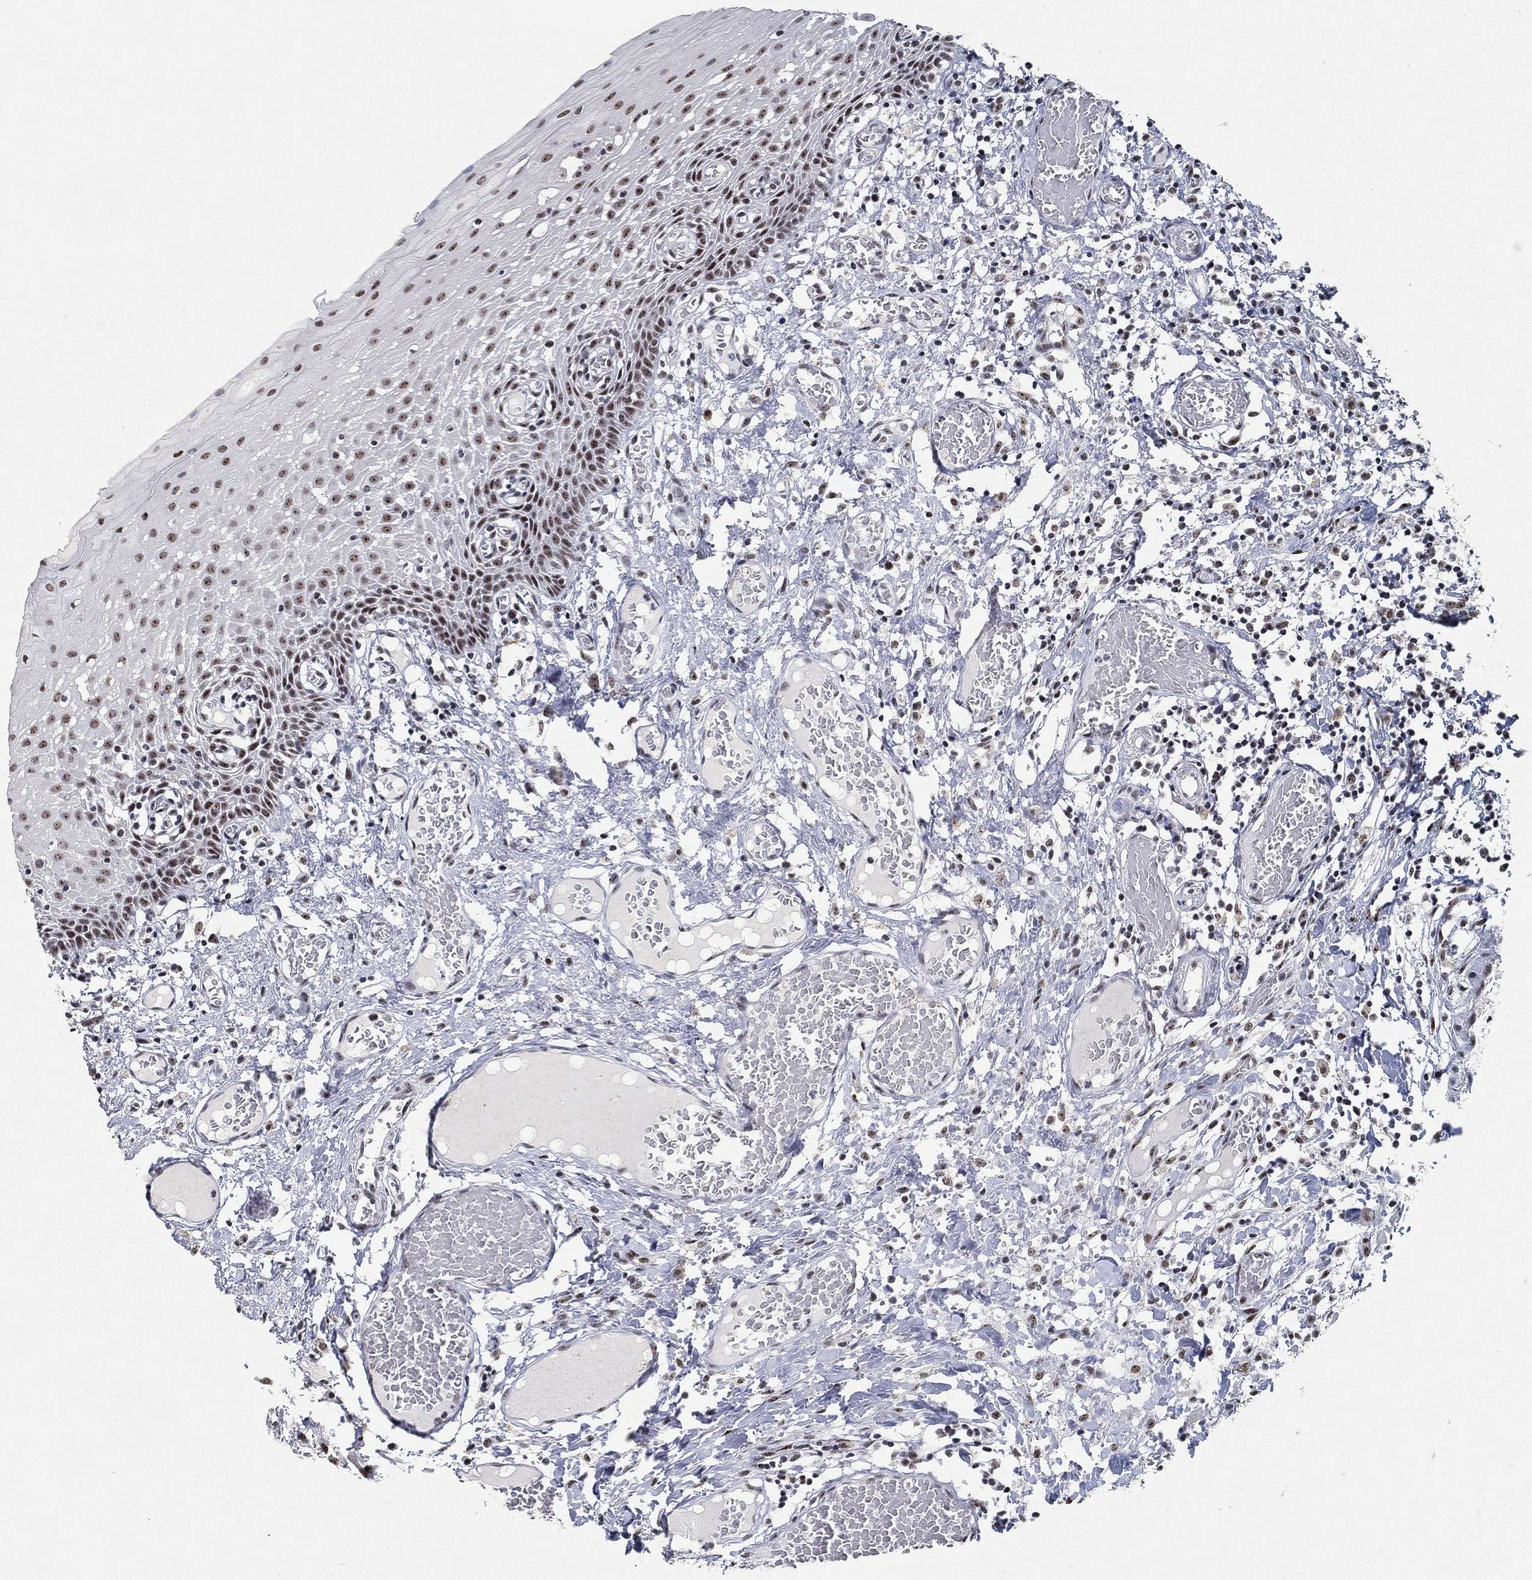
{"staining": {"intensity": "strong", "quantity": "25%-75%", "location": "nuclear"}, "tissue": "oral mucosa", "cell_type": "Squamous epithelial cells", "image_type": "normal", "snomed": [{"axis": "morphology", "description": "Normal tissue, NOS"}, {"axis": "morphology", "description": "Squamous cell carcinoma, NOS"}, {"axis": "topography", "description": "Oral tissue"}, {"axis": "topography", "description": "Head-Neck"}], "caption": "Benign oral mucosa was stained to show a protein in brown. There is high levels of strong nuclear expression in approximately 25%-75% of squamous epithelial cells.", "gene": "DDX27", "patient": {"sex": "female", "age": 70}}